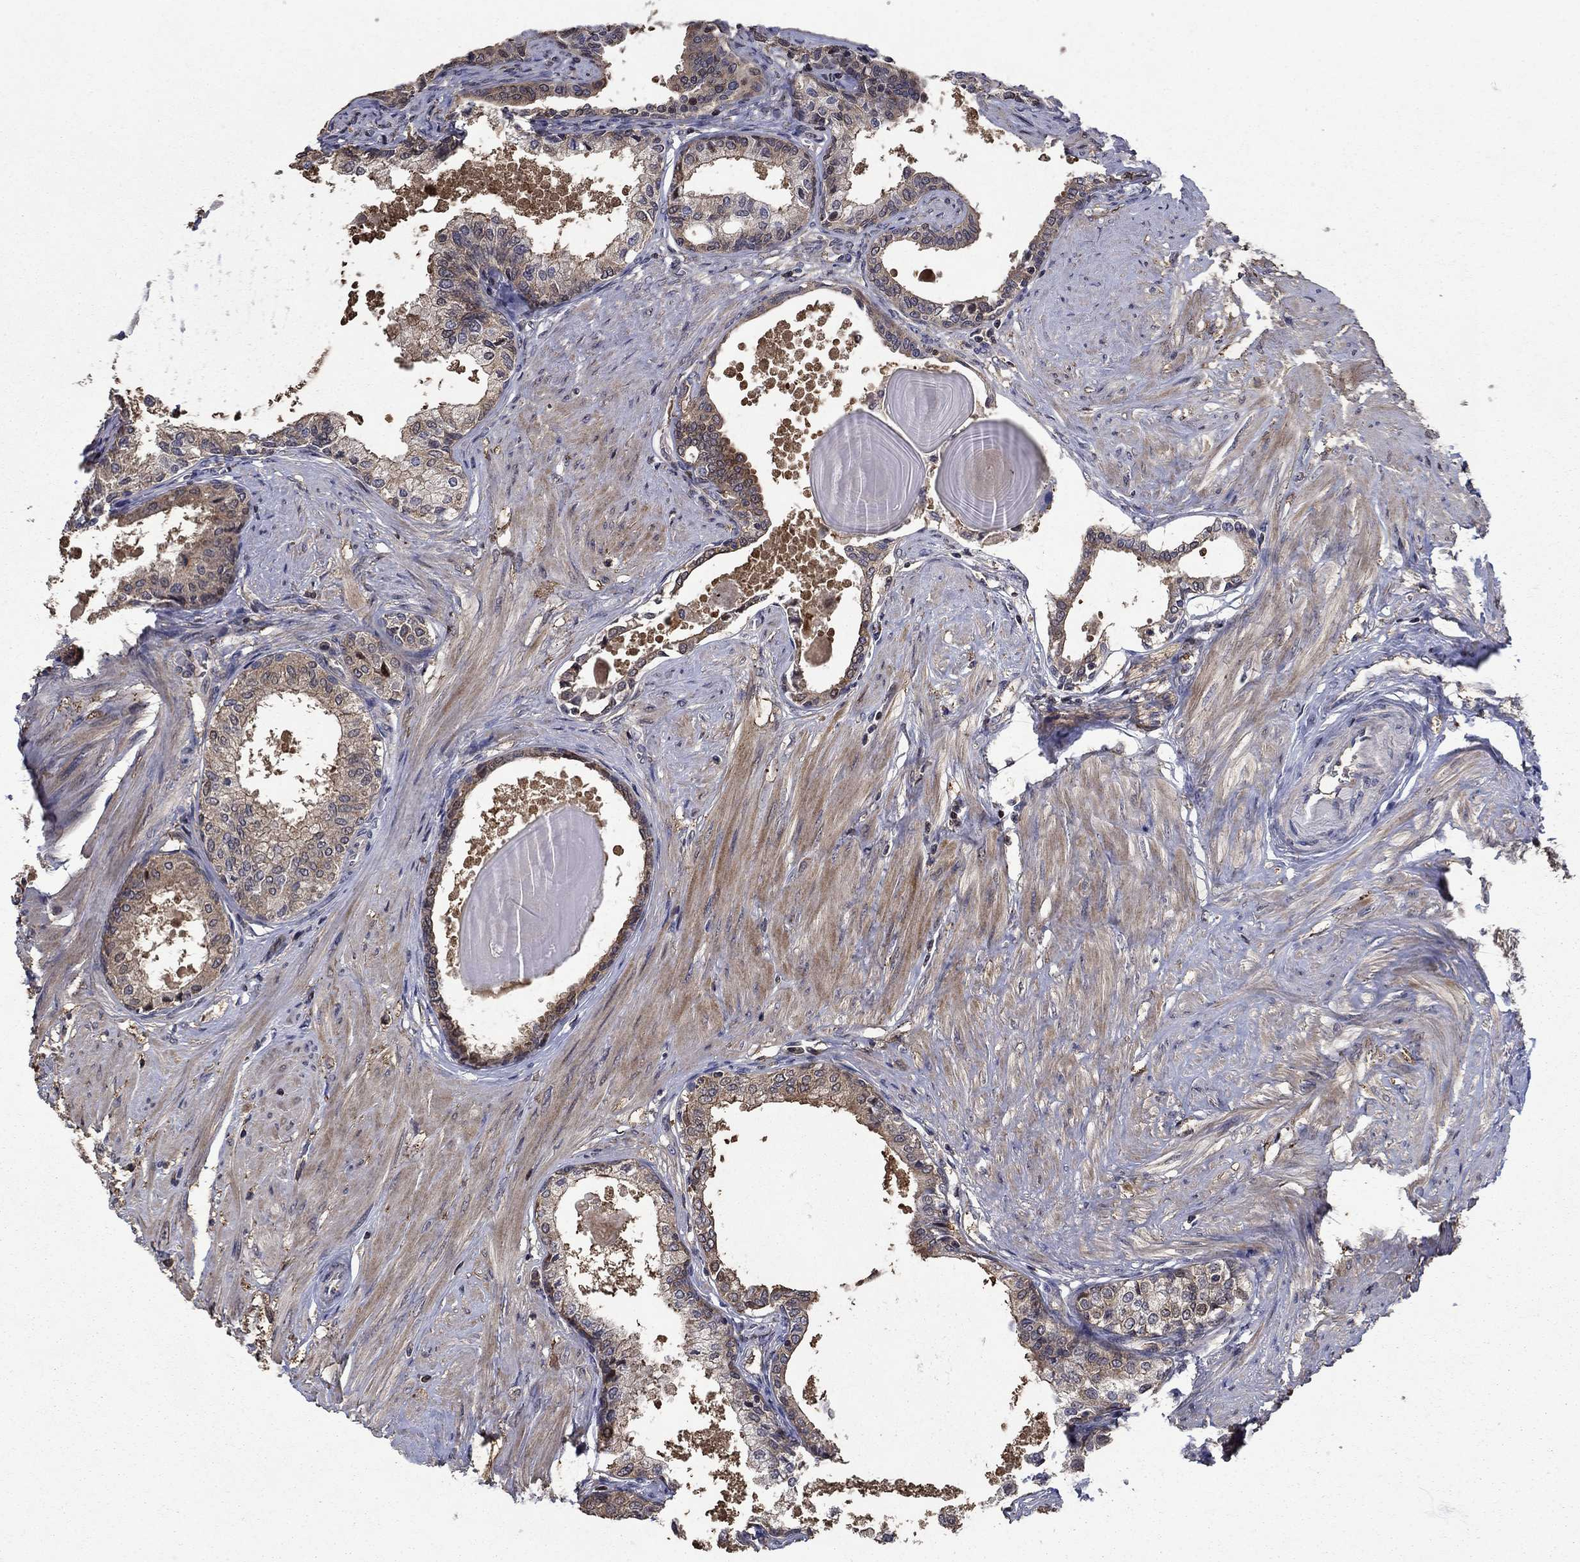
{"staining": {"intensity": "weak", "quantity": "25%-75%", "location": "cytoplasmic/membranous"}, "tissue": "prostate", "cell_type": "Glandular cells", "image_type": "normal", "snomed": [{"axis": "morphology", "description": "Normal tissue, NOS"}, {"axis": "topography", "description": "Prostate"}], "caption": "Immunohistochemistry (IHC) micrograph of normal prostate: human prostate stained using immunohistochemistry exhibits low levels of weak protein expression localized specifically in the cytoplasmic/membranous of glandular cells, appearing as a cytoplasmic/membranous brown color.", "gene": "DVL1", "patient": {"sex": "male", "age": 63}}